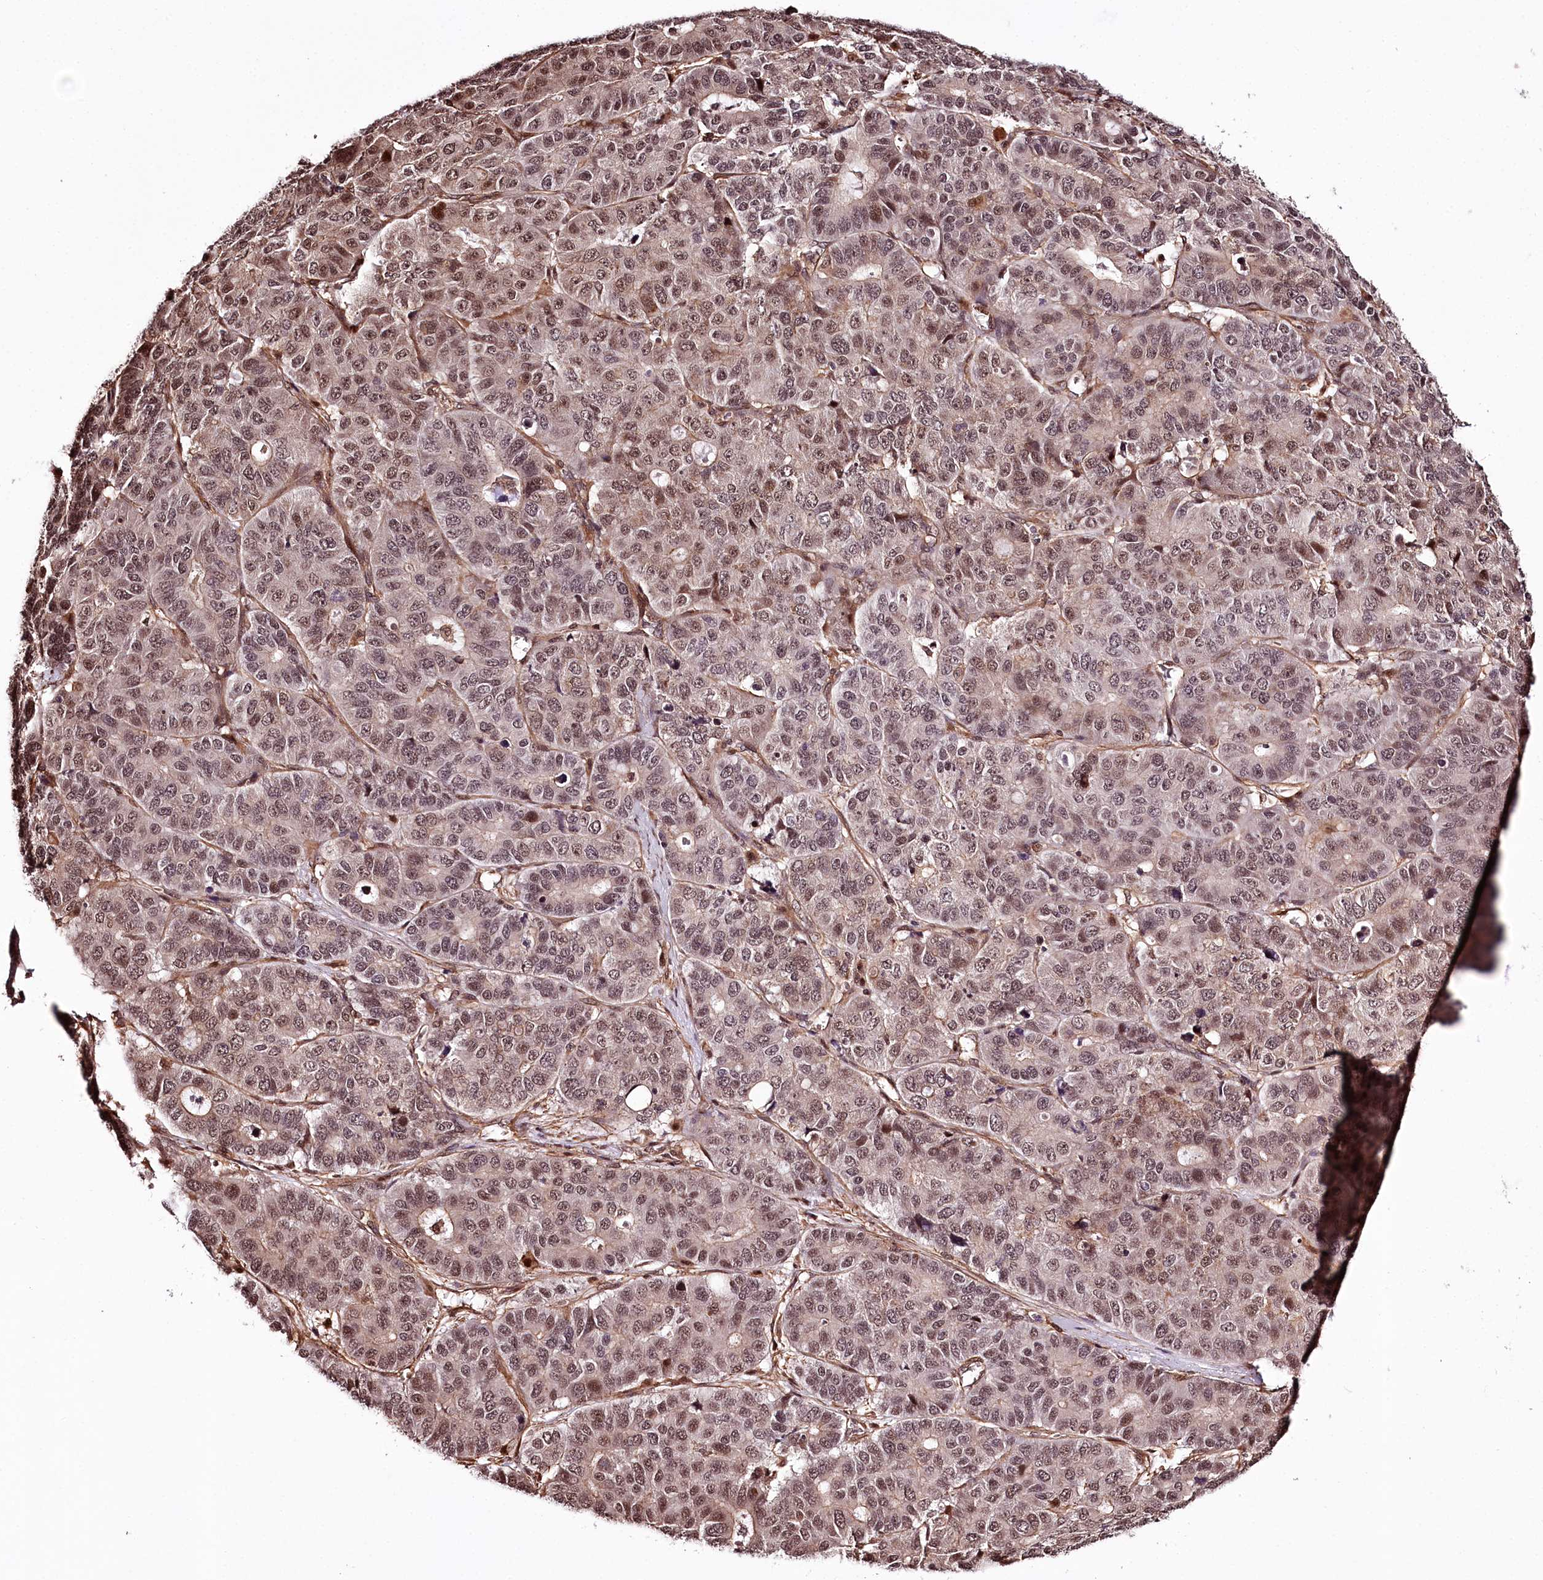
{"staining": {"intensity": "moderate", "quantity": "25%-75%", "location": "cytoplasmic/membranous,nuclear"}, "tissue": "pancreatic cancer", "cell_type": "Tumor cells", "image_type": "cancer", "snomed": [{"axis": "morphology", "description": "Adenocarcinoma, NOS"}, {"axis": "topography", "description": "Pancreas"}], "caption": "IHC staining of pancreatic adenocarcinoma, which reveals medium levels of moderate cytoplasmic/membranous and nuclear positivity in approximately 25%-75% of tumor cells indicating moderate cytoplasmic/membranous and nuclear protein positivity. The staining was performed using DAB (brown) for protein detection and nuclei were counterstained in hematoxylin (blue).", "gene": "TTC33", "patient": {"sex": "male", "age": 50}}